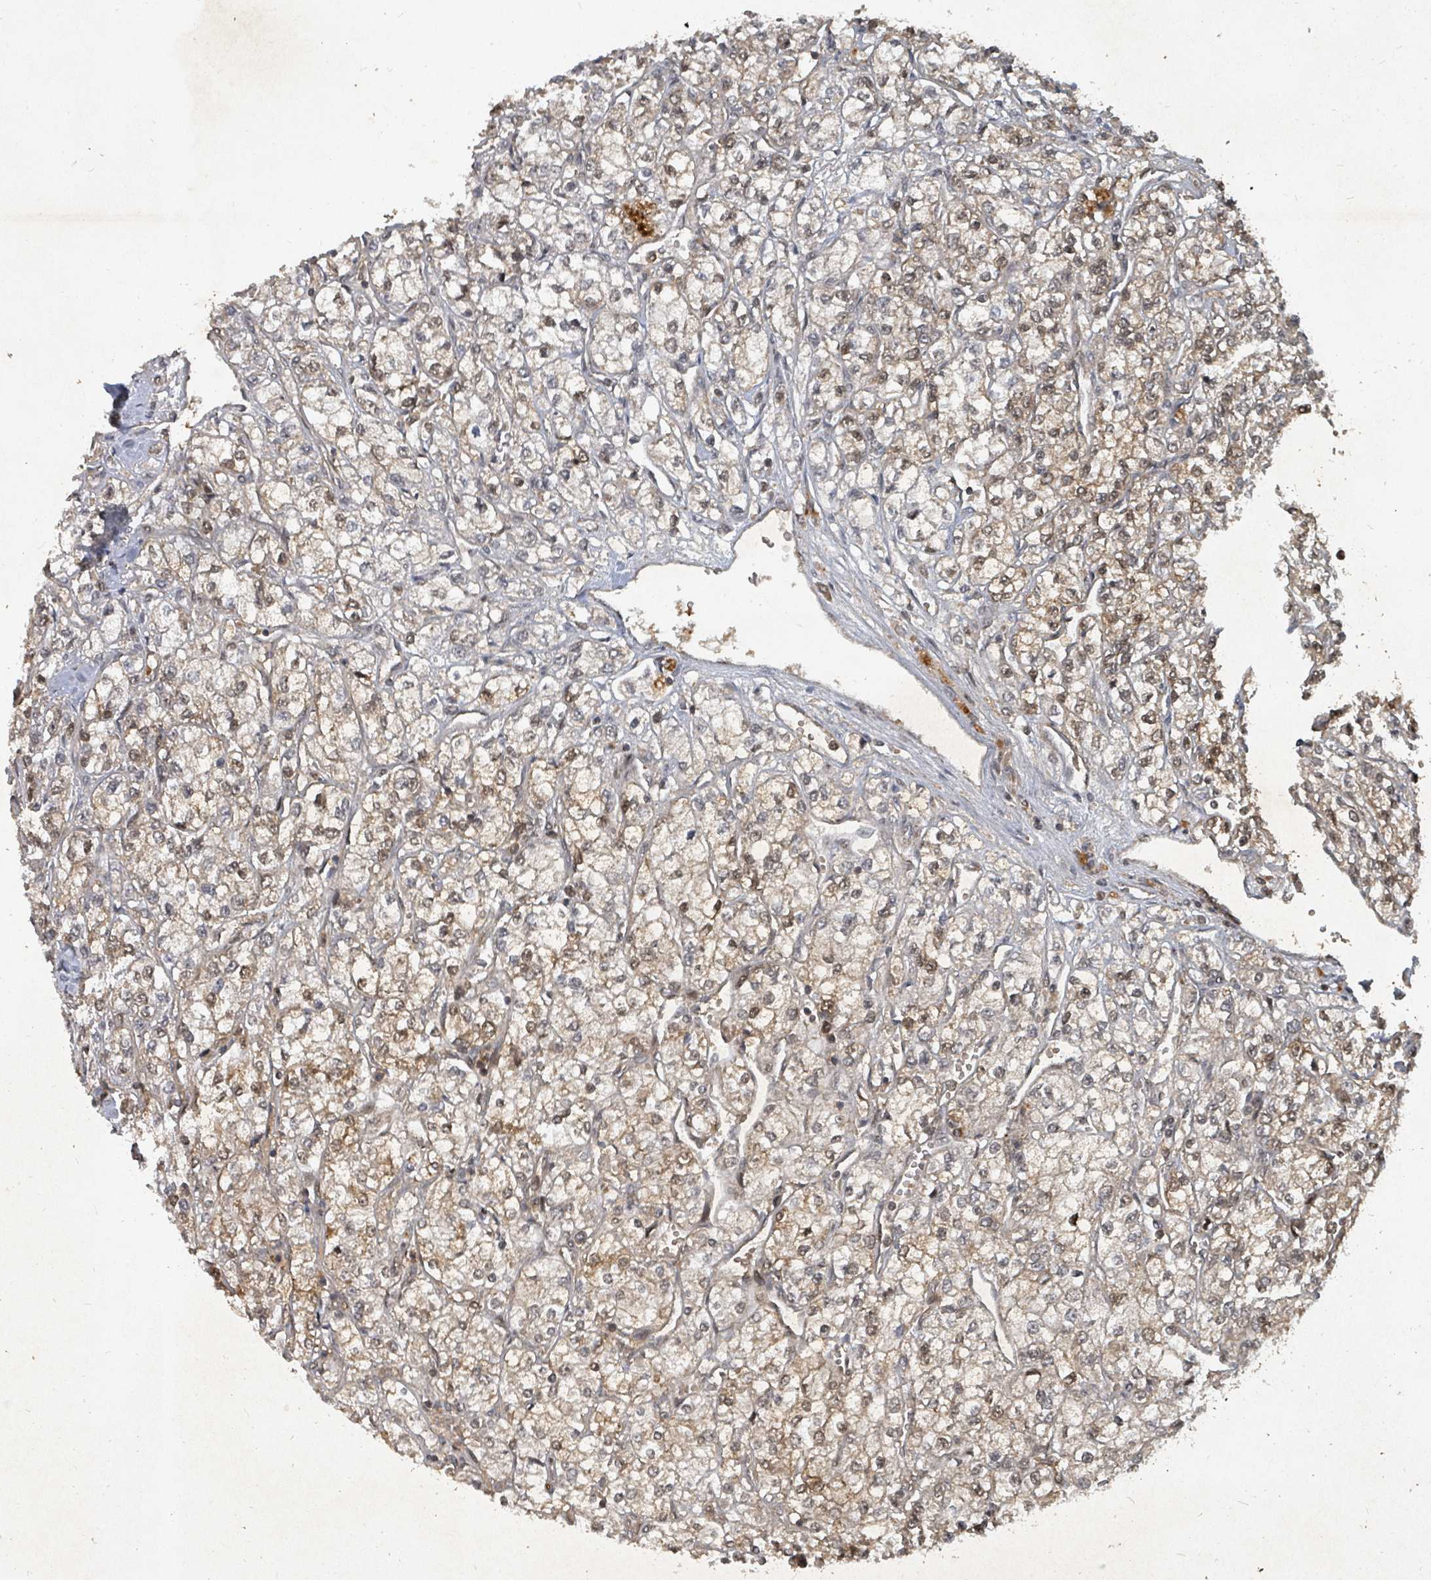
{"staining": {"intensity": "weak", "quantity": ">75%", "location": "cytoplasmic/membranous,nuclear"}, "tissue": "renal cancer", "cell_type": "Tumor cells", "image_type": "cancer", "snomed": [{"axis": "morphology", "description": "Adenocarcinoma, NOS"}, {"axis": "topography", "description": "Kidney"}], "caption": "Weak cytoplasmic/membranous and nuclear expression is identified in approximately >75% of tumor cells in adenocarcinoma (renal).", "gene": "KDM4E", "patient": {"sex": "male", "age": 80}}